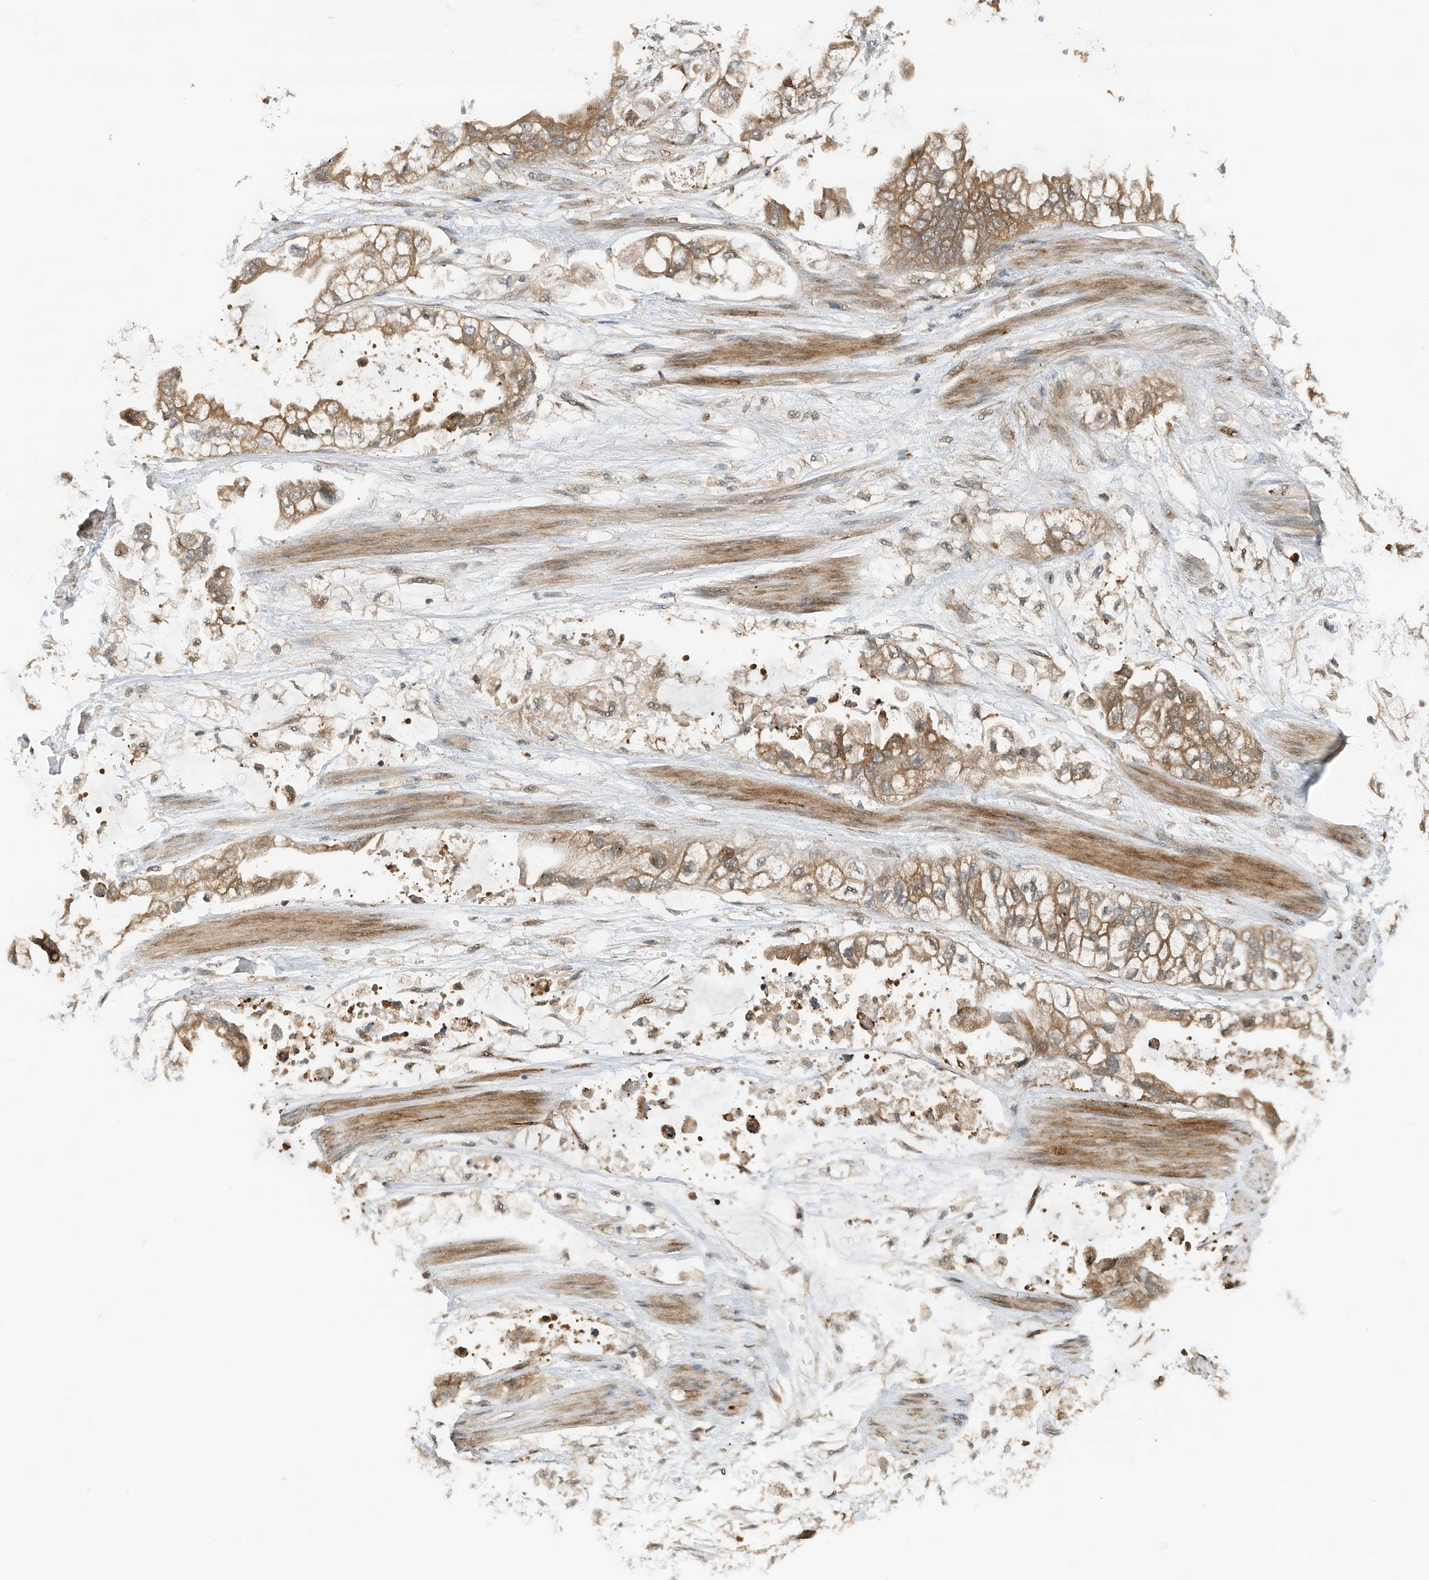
{"staining": {"intensity": "moderate", "quantity": ">75%", "location": "cytoplasmic/membranous"}, "tissue": "stomach cancer", "cell_type": "Tumor cells", "image_type": "cancer", "snomed": [{"axis": "morphology", "description": "Adenocarcinoma, NOS"}, {"axis": "topography", "description": "Stomach"}], "caption": "Human adenocarcinoma (stomach) stained with a protein marker reveals moderate staining in tumor cells.", "gene": "RMND1", "patient": {"sex": "male", "age": 62}}